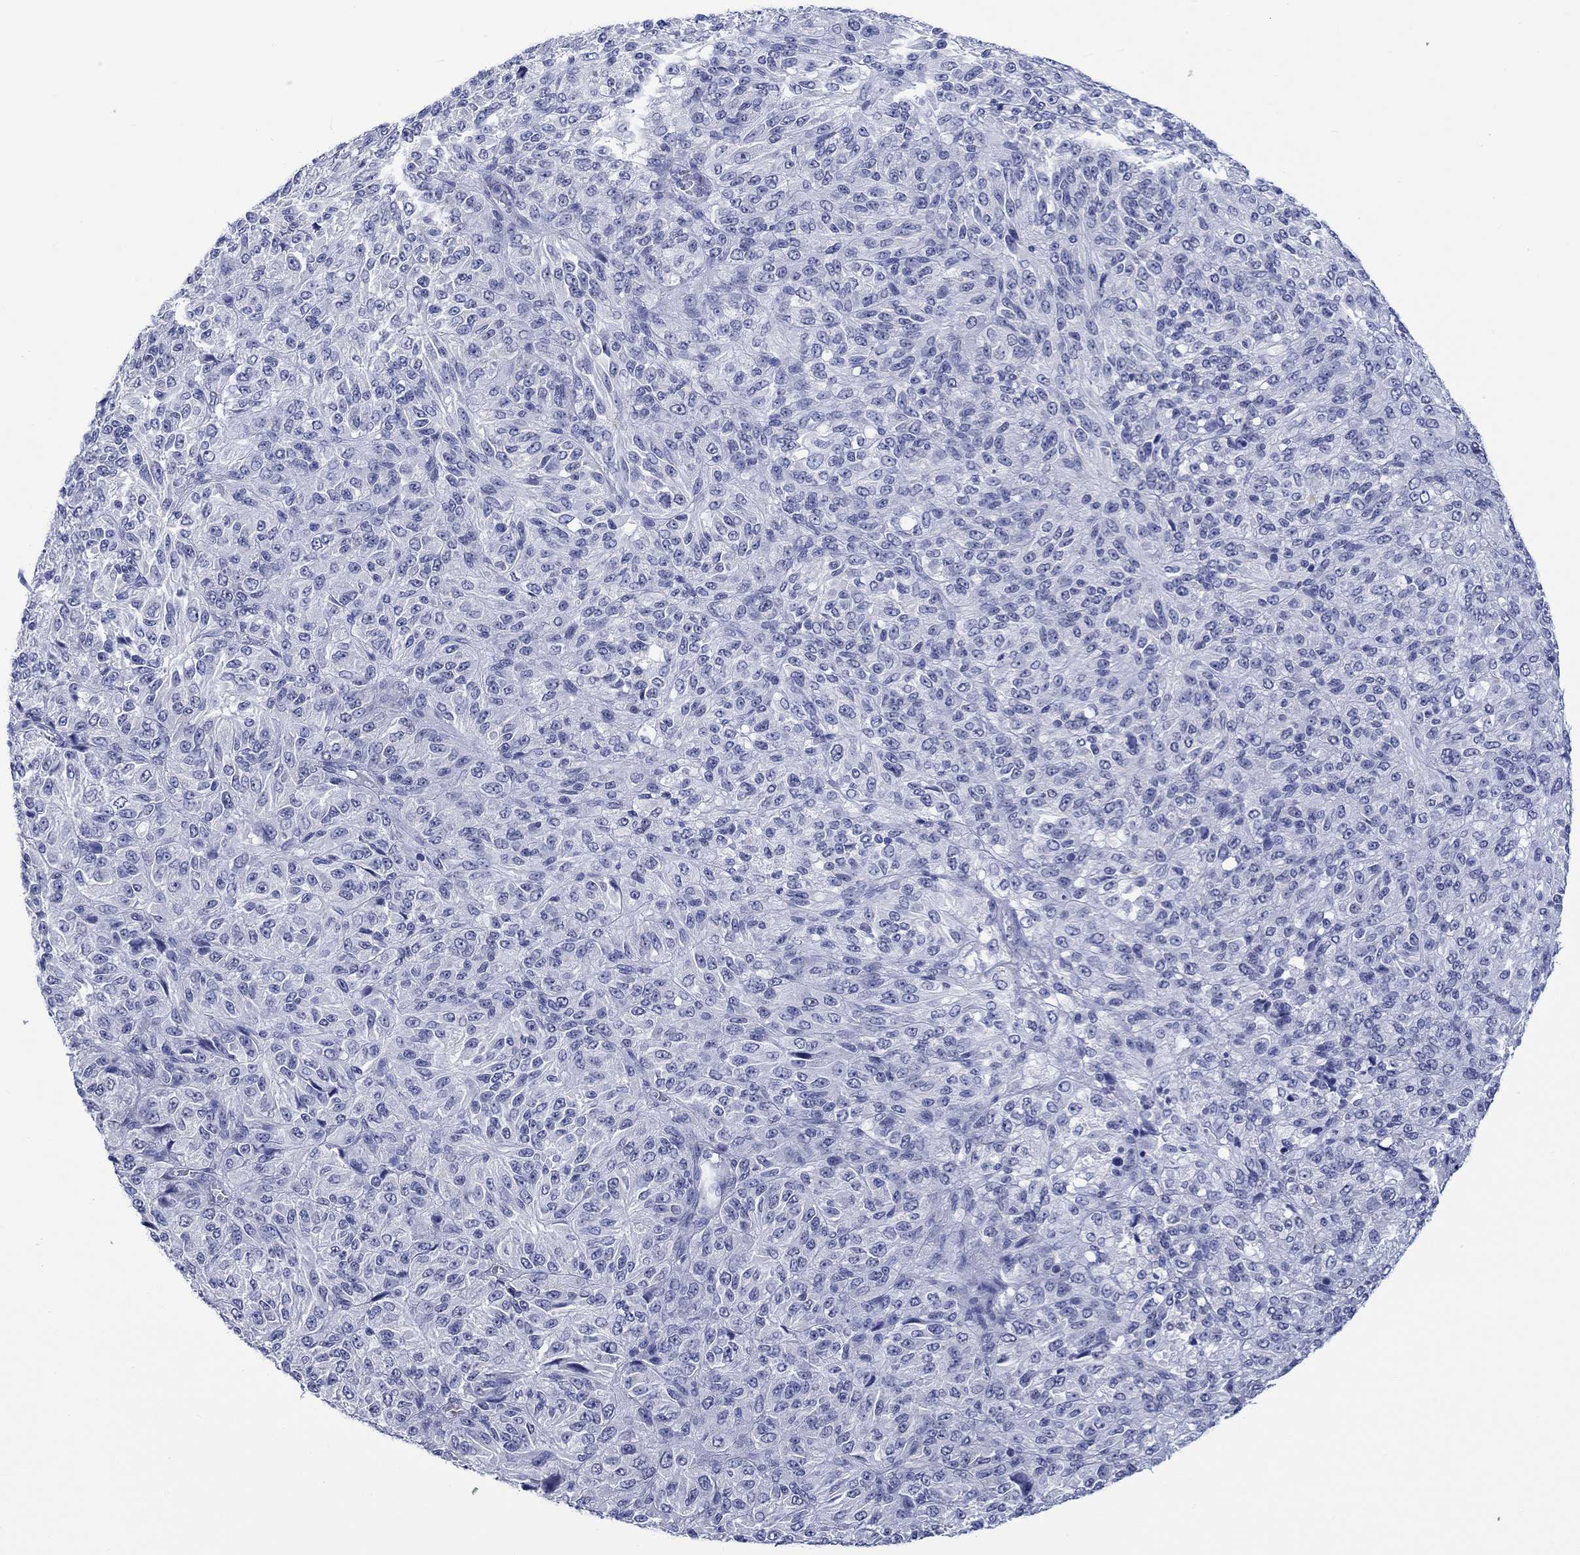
{"staining": {"intensity": "negative", "quantity": "none", "location": "none"}, "tissue": "melanoma", "cell_type": "Tumor cells", "image_type": "cancer", "snomed": [{"axis": "morphology", "description": "Malignant melanoma, Metastatic site"}, {"axis": "topography", "description": "Brain"}], "caption": "Immunohistochemistry histopathology image of human melanoma stained for a protein (brown), which demonstrates no positivity in tumor cells.", "gene": "MSI1", "patient": {"sex": "female", "age": 56}}